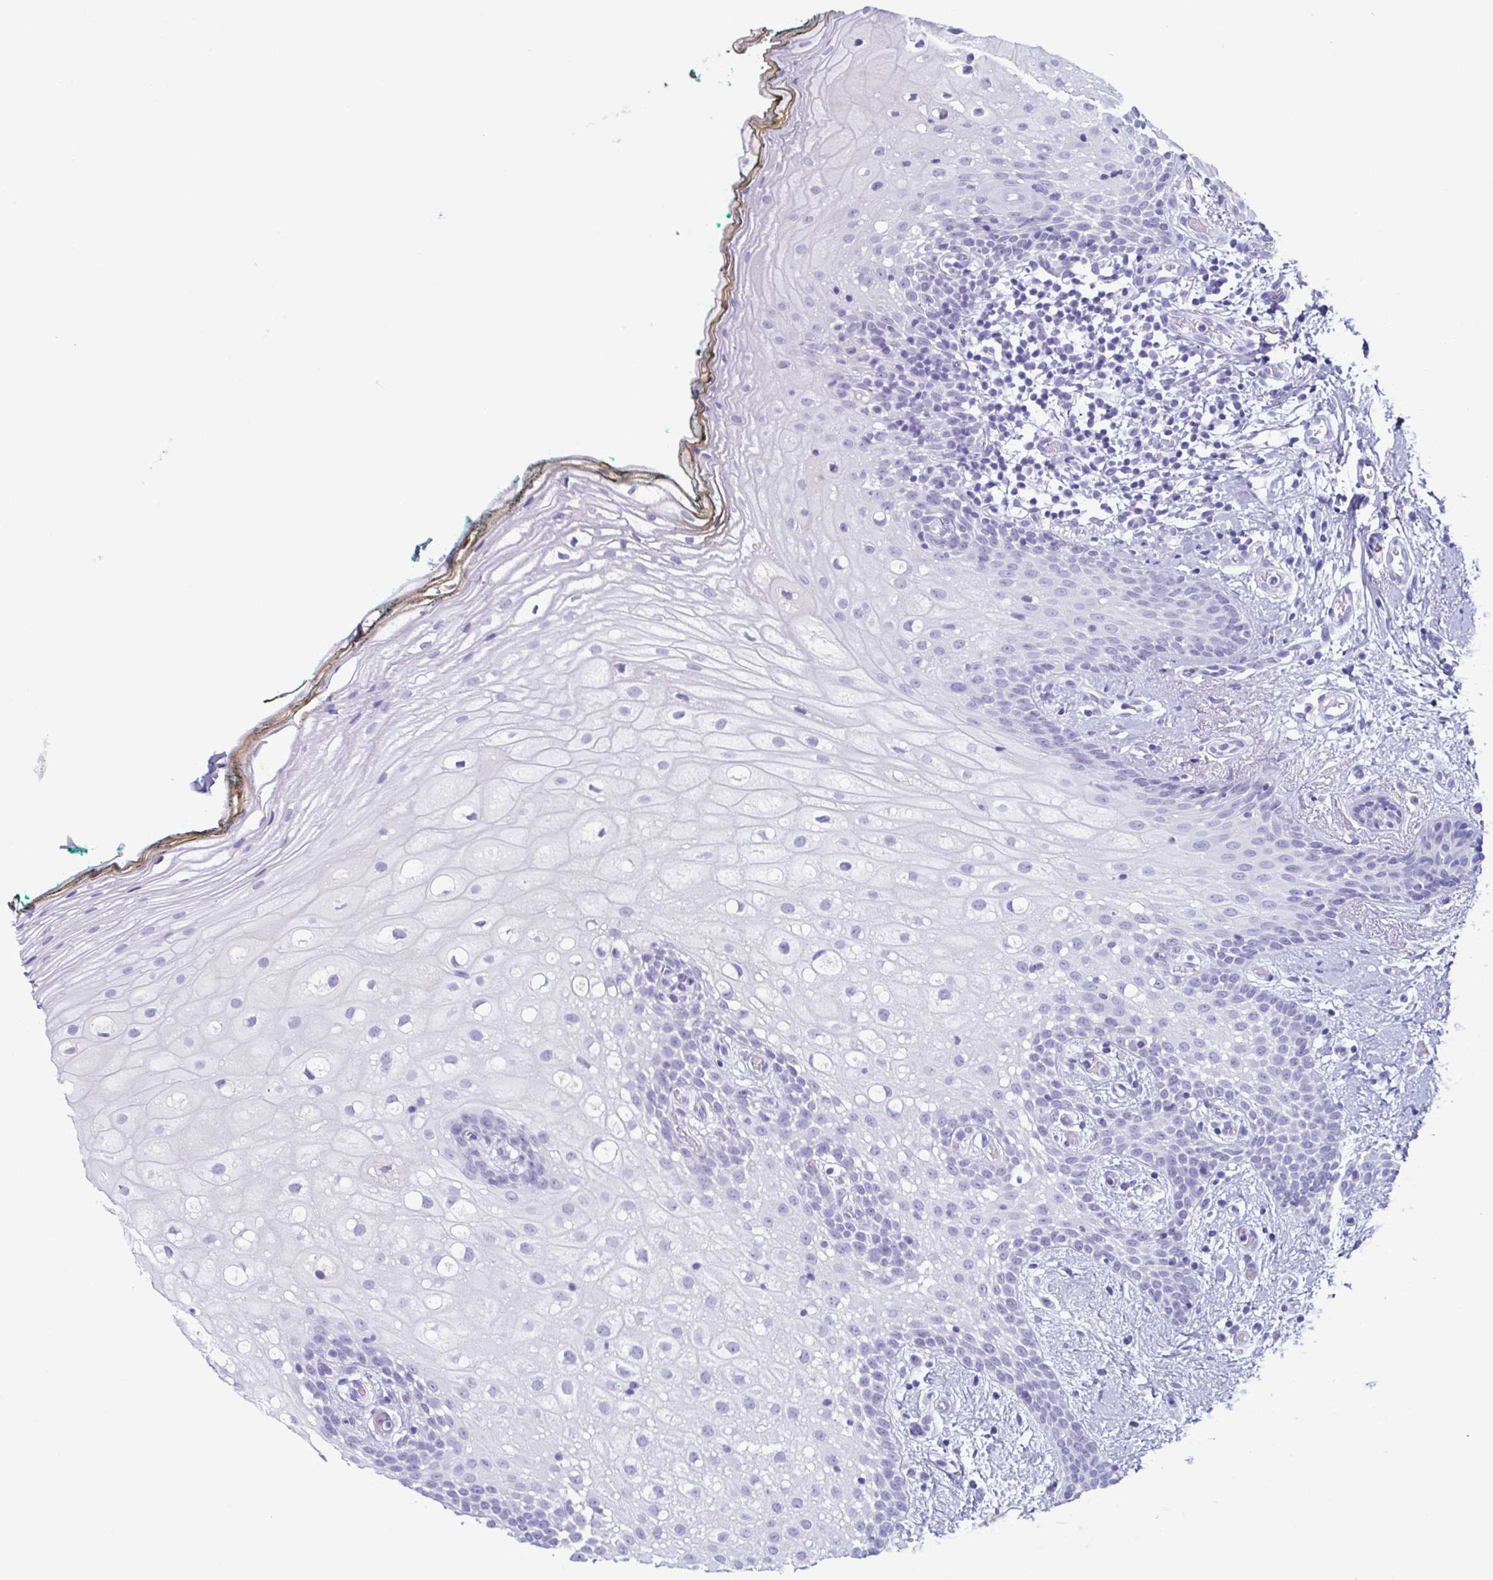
{"staining": {"intensity": "negative", "quantity": "none", "location": "none"}, "tissue": "oral mucosa", "cell_type": "Squamous epithelial cells", "image_type": "normal", "snomed": [{"axis": "morphology", "description": "Normal tissue, NOS"}, {"axis": "topography", "description": "Oral tissue"}], "caption": "This micrograph is of benign oral mucosa stained with immunohistochemistry (IHC) to label a protein in brown with the nuclei are counter-stained blue. There is no expression in squamous epithelial cells. The staining is performed using DAB (3,3'-diaminobenzidine) brown chromogen with nuclei counter-stained in using hematoxylin.", "gene": "ENKUR", "patient": {"sex": "female", "age": 83}}